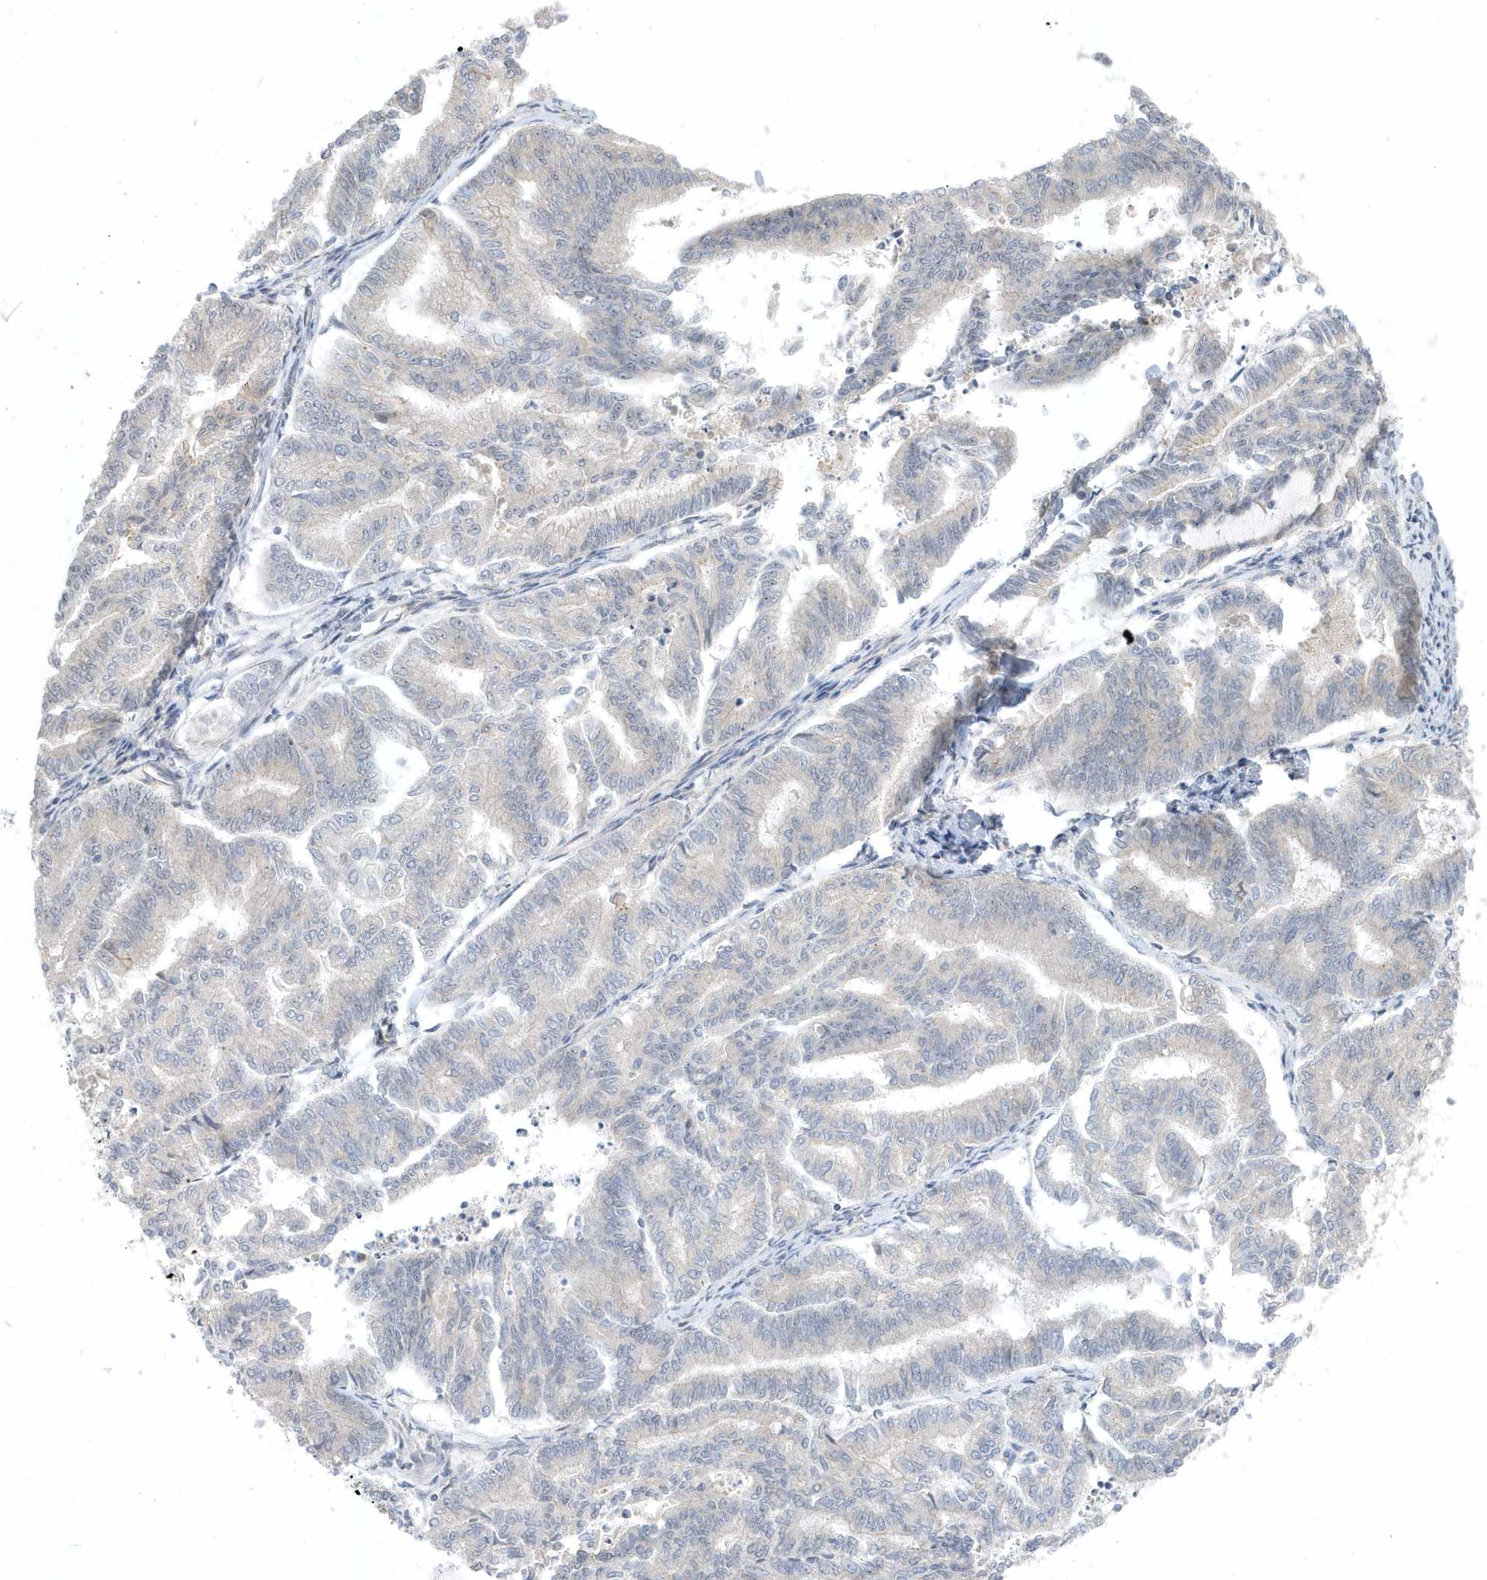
{"staining": {"intensity": "negative", "quantity": "none", "location": "none"}, "tissue": "endometrial cancer", "cell_type": "Tumor cells", "image_type": "cancer", "snomed": [{"axis": "morphology", "description": "Adenocarcinoma, NOS"}, {"axis": "topography", "description": "Endometrium"}], "caption": "Tumor cells show no significant protein positivity in endometrial cancer (adenocarcinoma).", "gene": "USP53", "patient": {"sex": "female", "age": 79}}